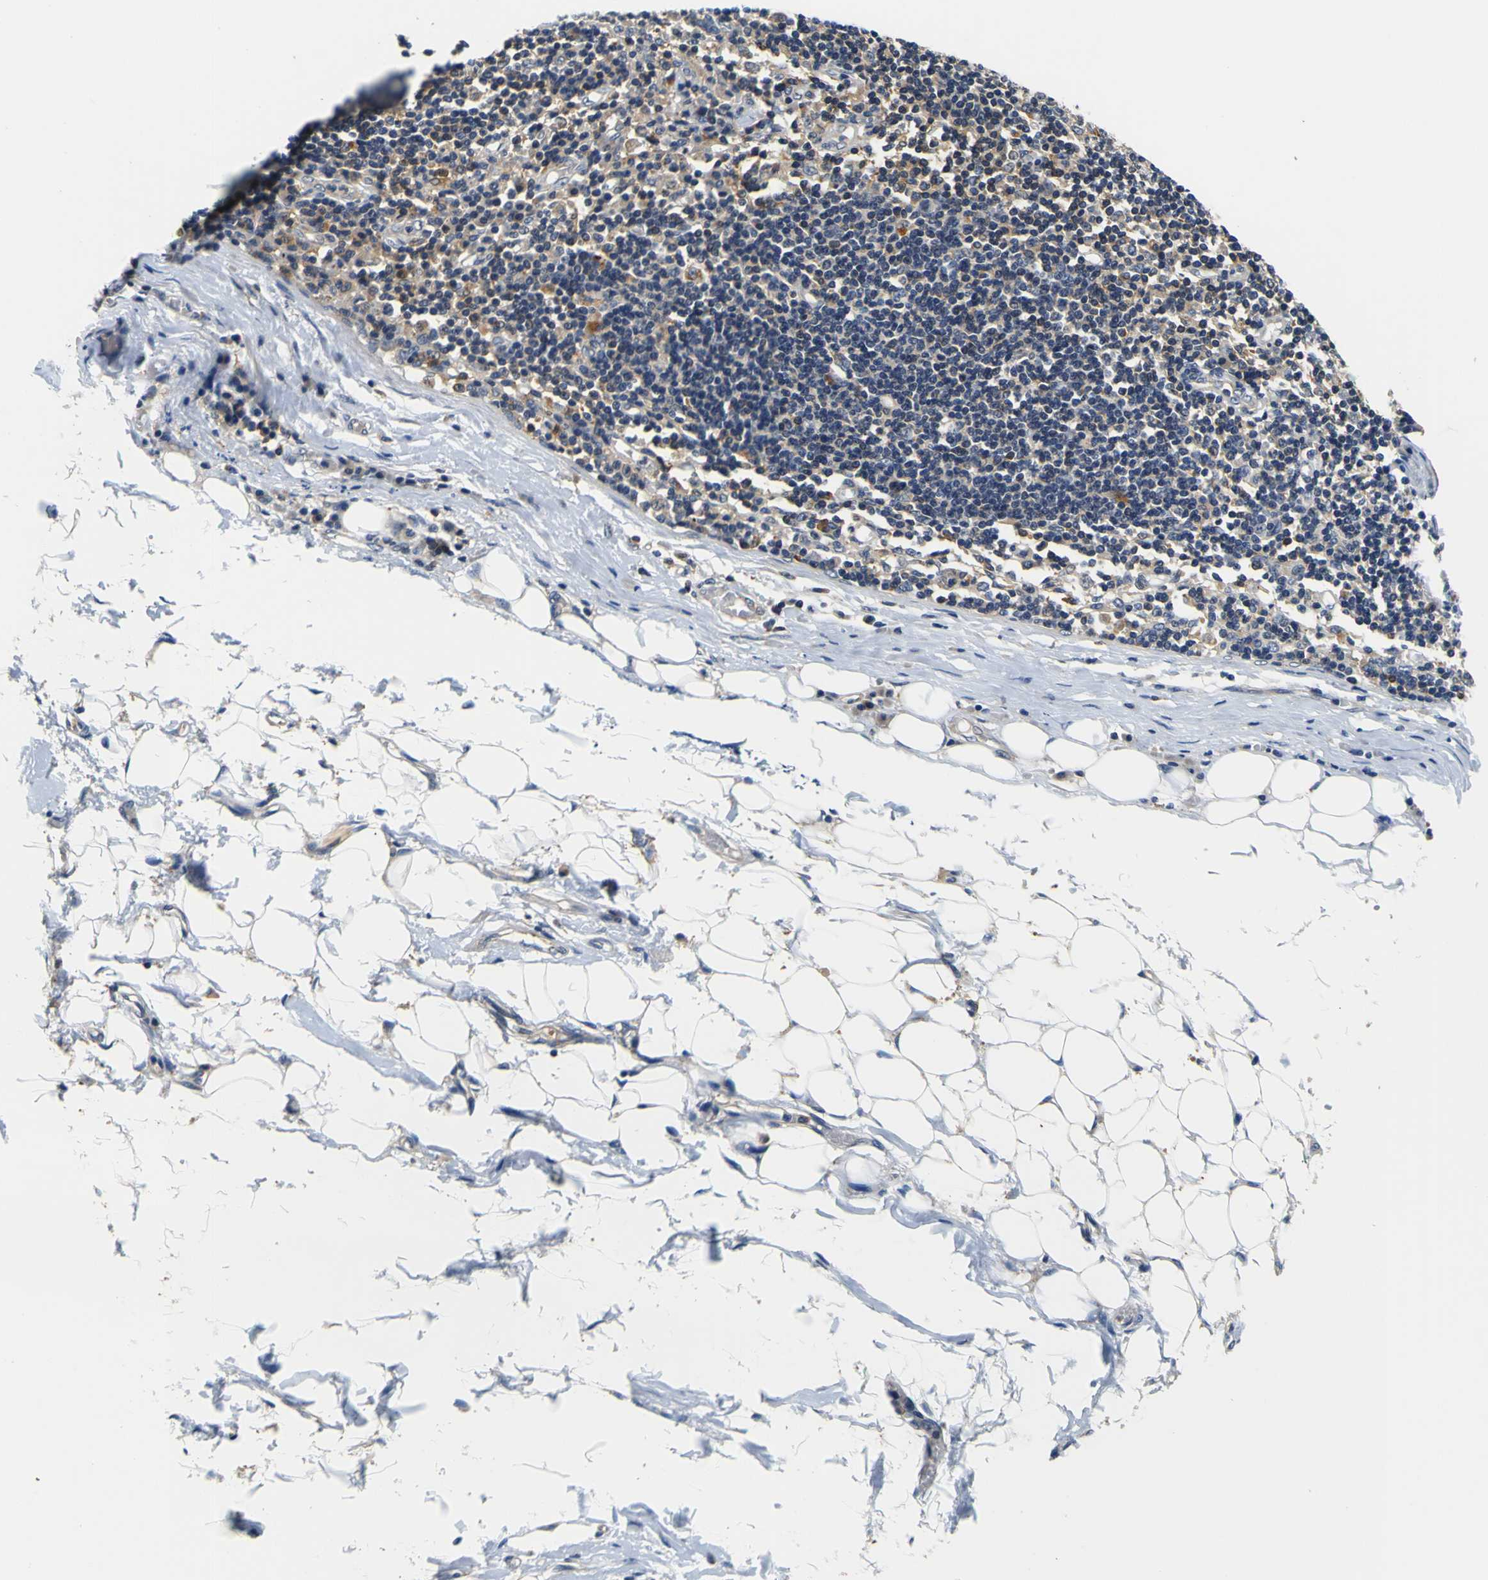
{"staining": {"intensity": "negative", "quantity": "none", "location": "none"}, "tissue": "adipose tissue", "cell_type": "Adipocytes", "image_type": "normal", "snomed": [{"axis": "morphology", "description": "Normal tissue, NOS"}, {"axis": "morphology", "description": "Adenocarcinoma, NOS"}, {"axis": "topography", "description": "Esophagus"}], "caption": "High power microscopy photomicrograph of an immunohistochemistry image of normal adipose tissue, revealing no significant positivity in adipocytes. Nuclei are stained in blue.", "gene": "TNIK", "patient": {"sex": "male", "age": 62}}